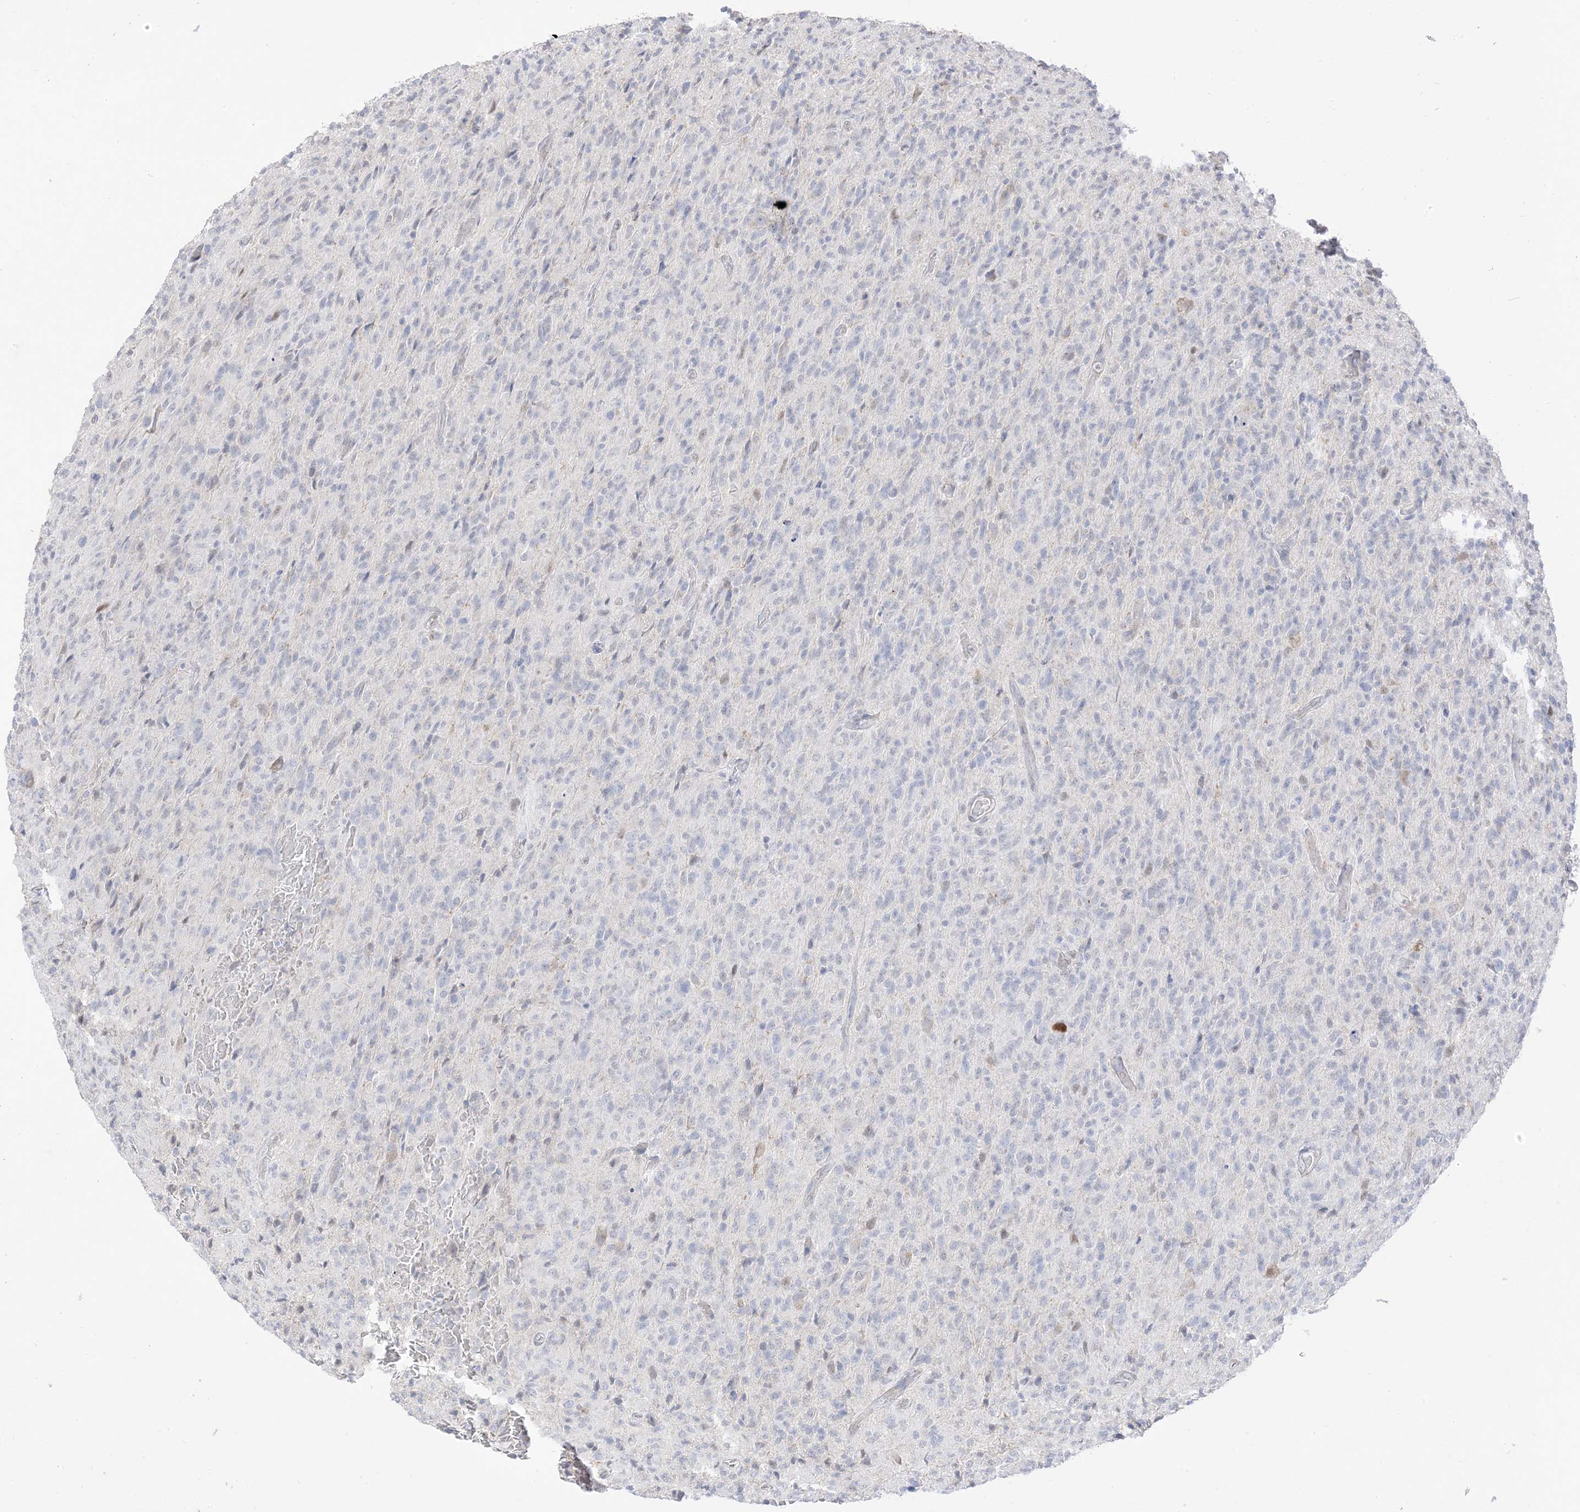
{"staining": {"intensity": "negative", "quantity": "none", "location": "none"}, "tissue": "glioma", "cell_type": "Tumor cells", "image_type": "cancer", "snomed": [{"axis": "morphology", "description": "Glioma, malignant, High grade"}, {"axis": "topography", "description": "Brain"}], "caption": "Malignant glioma (high-grade) stained for a protein using immunohistochemistry (IHC) reveals no positivity tumor cells.", "gene": "LOXL3", "patient": {"sex": "female", "age": 57}}